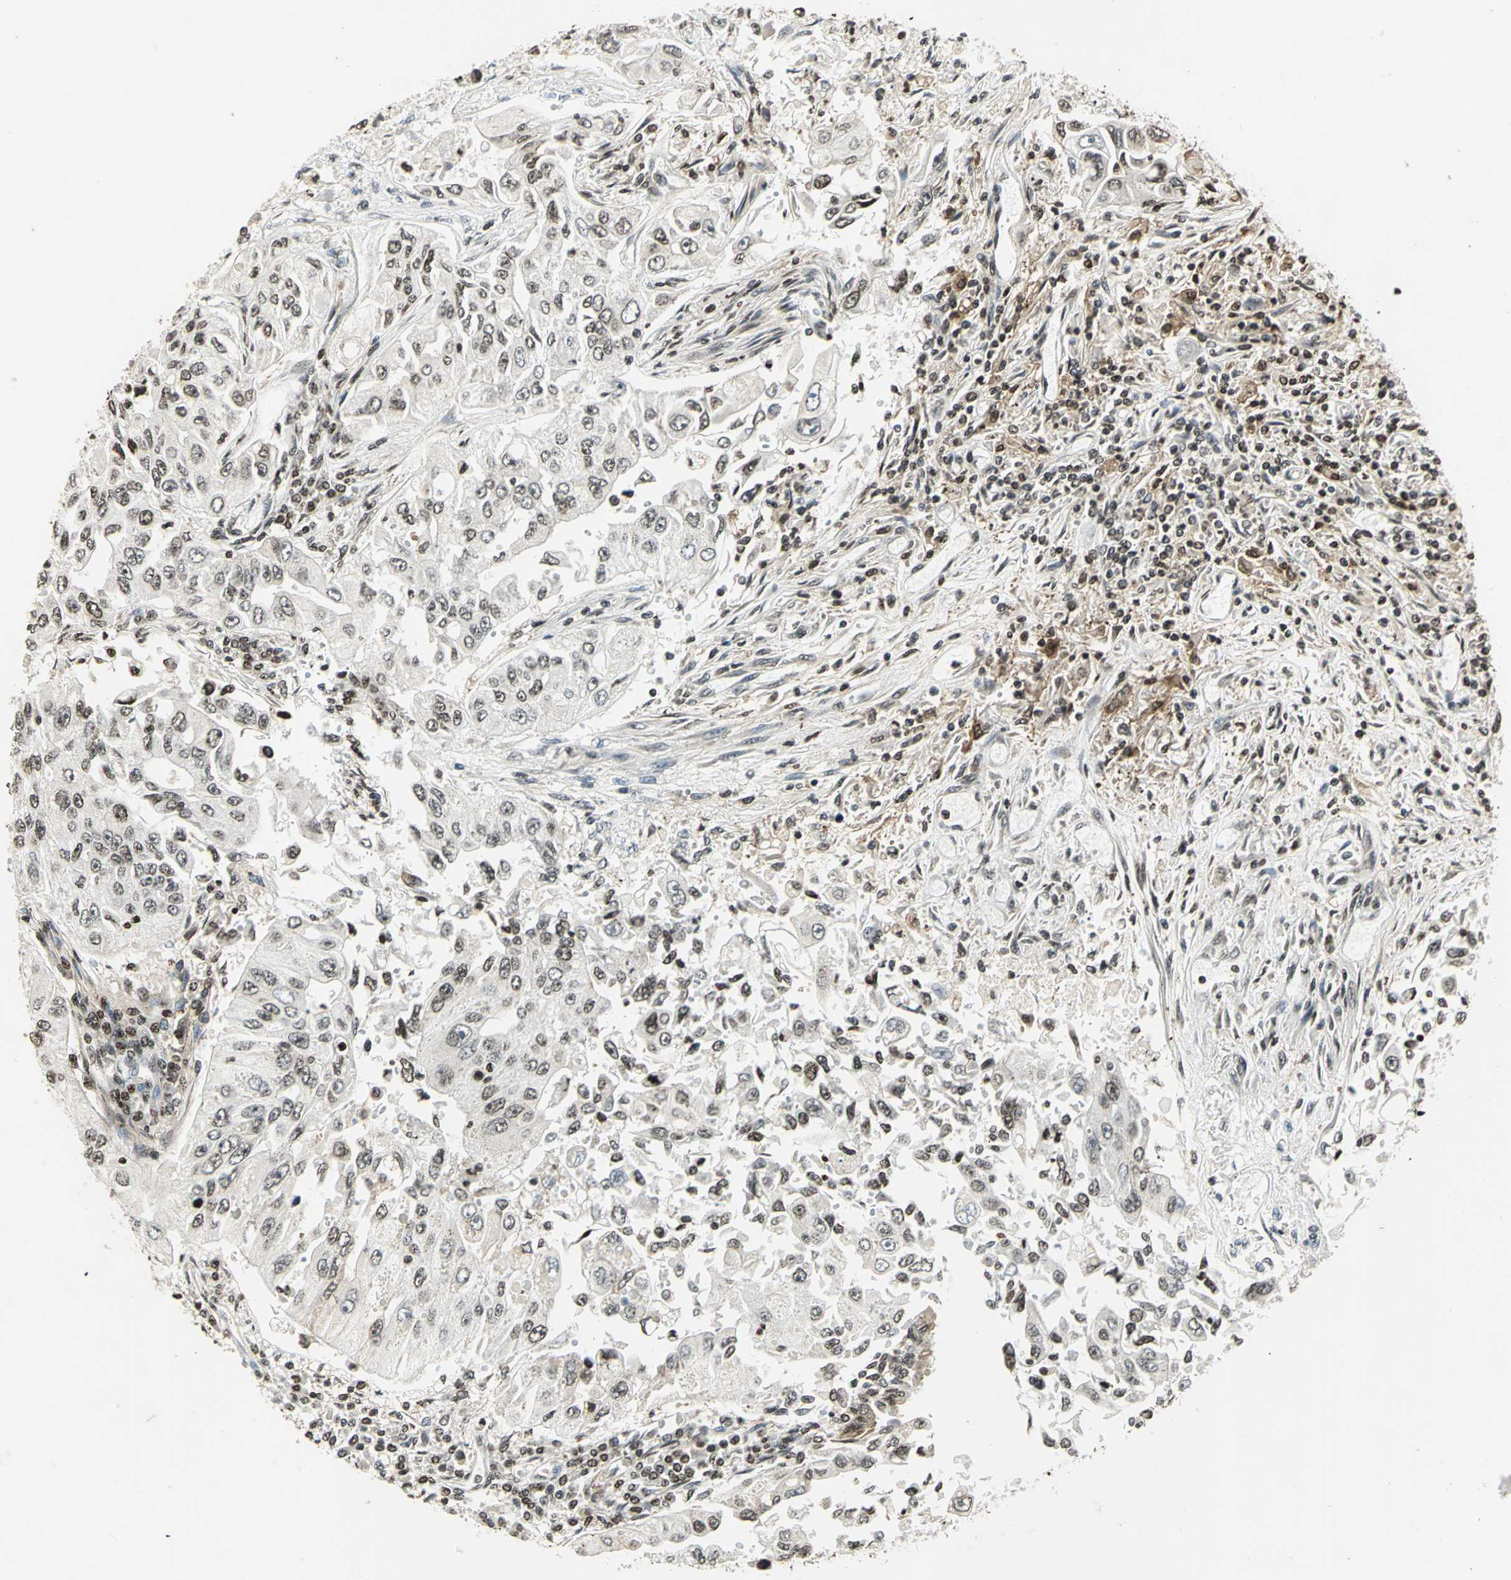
{"staining": {"intensity": "weak", "quantity": "<25%", "location": "cytoplasmic/membranous,nuclear"}, "tissue": "lung cancer", "cell_type": "Tumor cells", "image_type": "cancer", "snomed": [{"axis": "morphology", "description": "Adenocarcinoma, NOS"}, {"axis": "topography", "description": "Lung"}], "caption": "This is an IHC micrograph of lung cancer. There is no staining in tumor cells.", "gene": "LGALS3", "patient": {"sex": "male", "age": 84}}